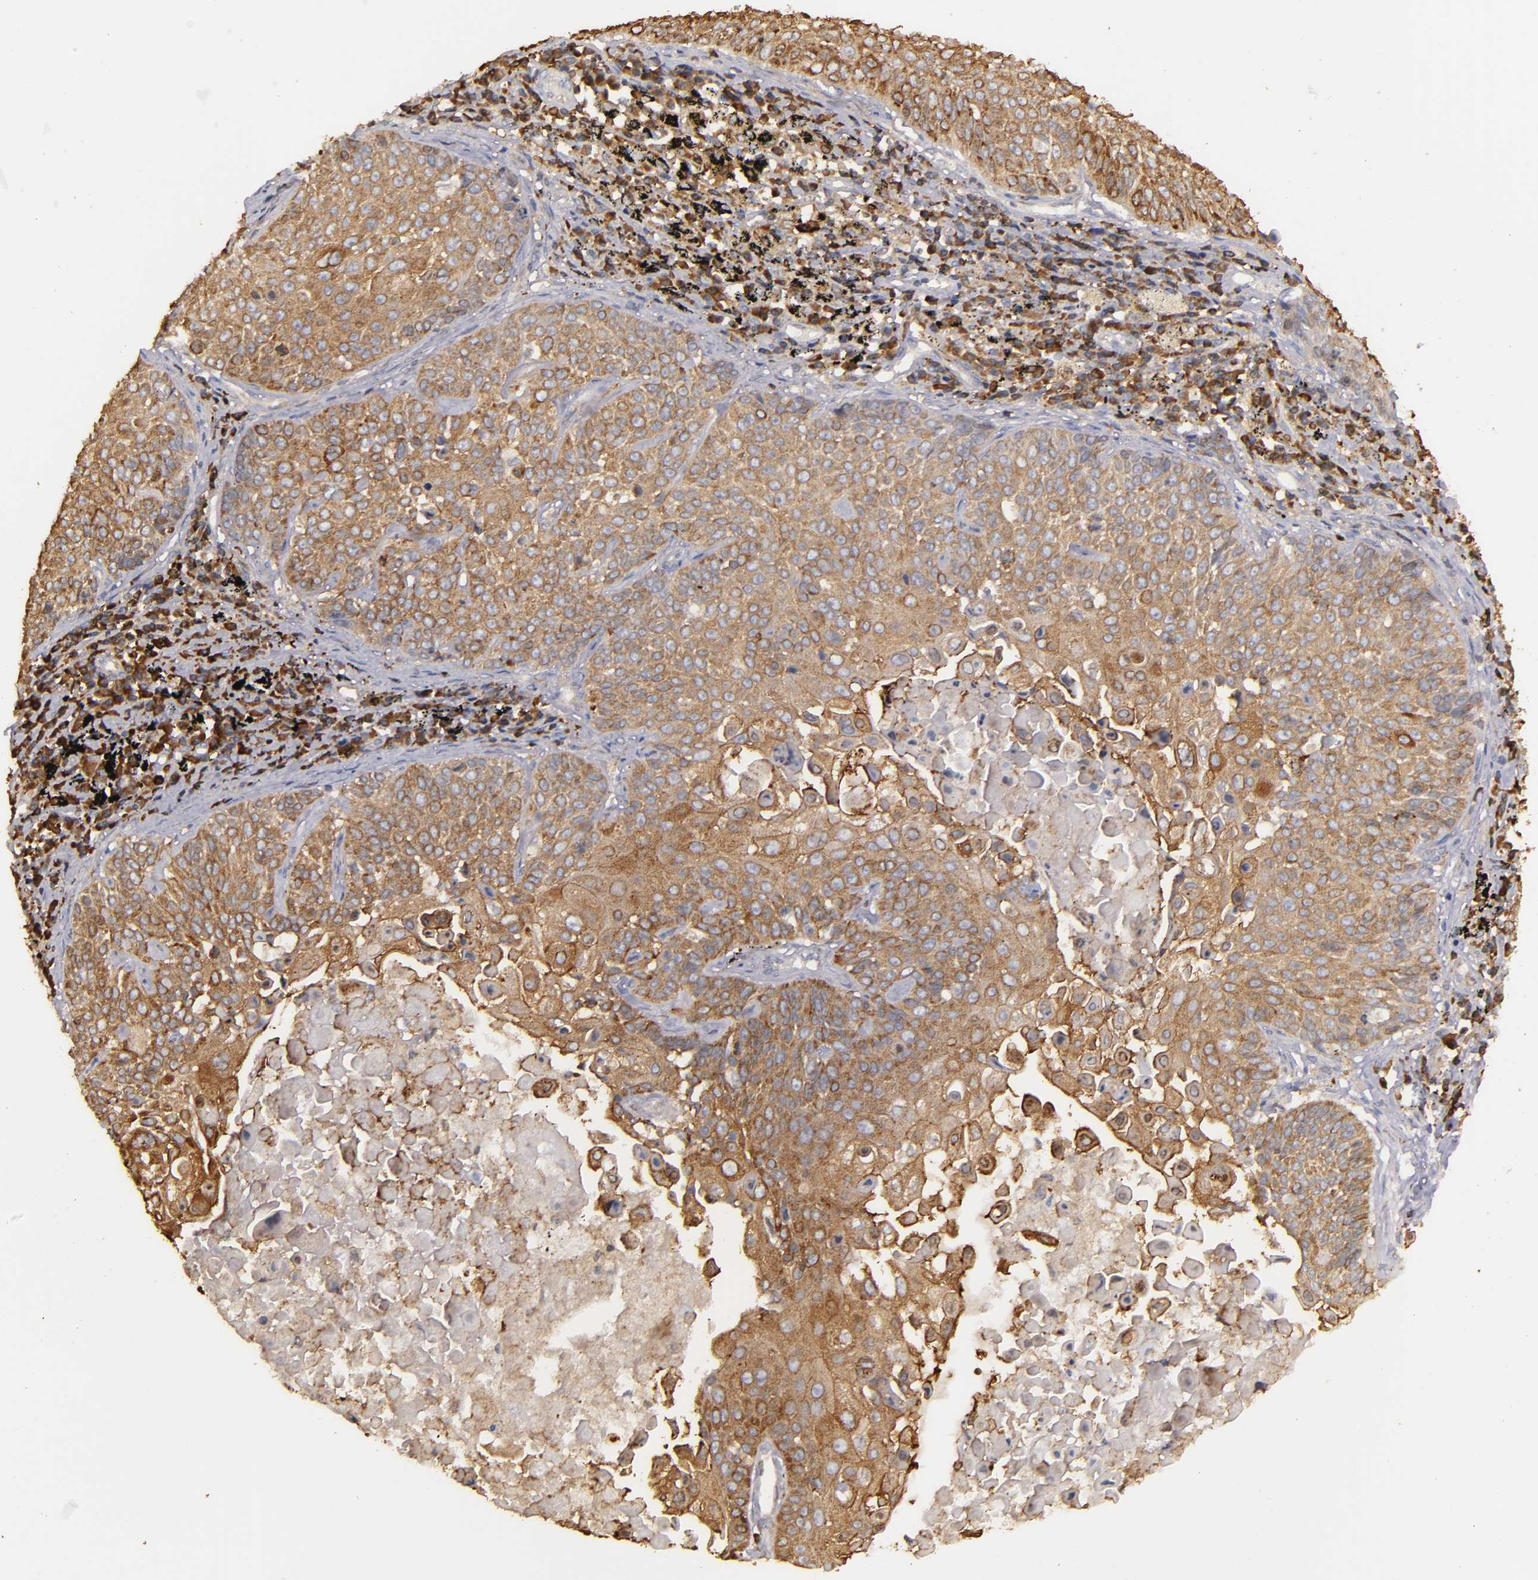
{"staining": {"intensity": "moderate", "quantity": ">75%", "location": "cytoplasmic/membranous"}, "tissue": "lung cancer", "cell_type": "Tumor cells", "image_type": "cancer", "snomed": [{"axis": "morphology", "description": "Adenocarcinoma, NOS"}, {"axis": "topography", "description": "Lung"}], "caption": "Adenocarcinoma (lung) stained for a protein shows moderate cytoplasmic/membranous positivity in tumor cells.", "gene": "SLC9A3R1", "patient": {"sex": "male", "age": 60}}